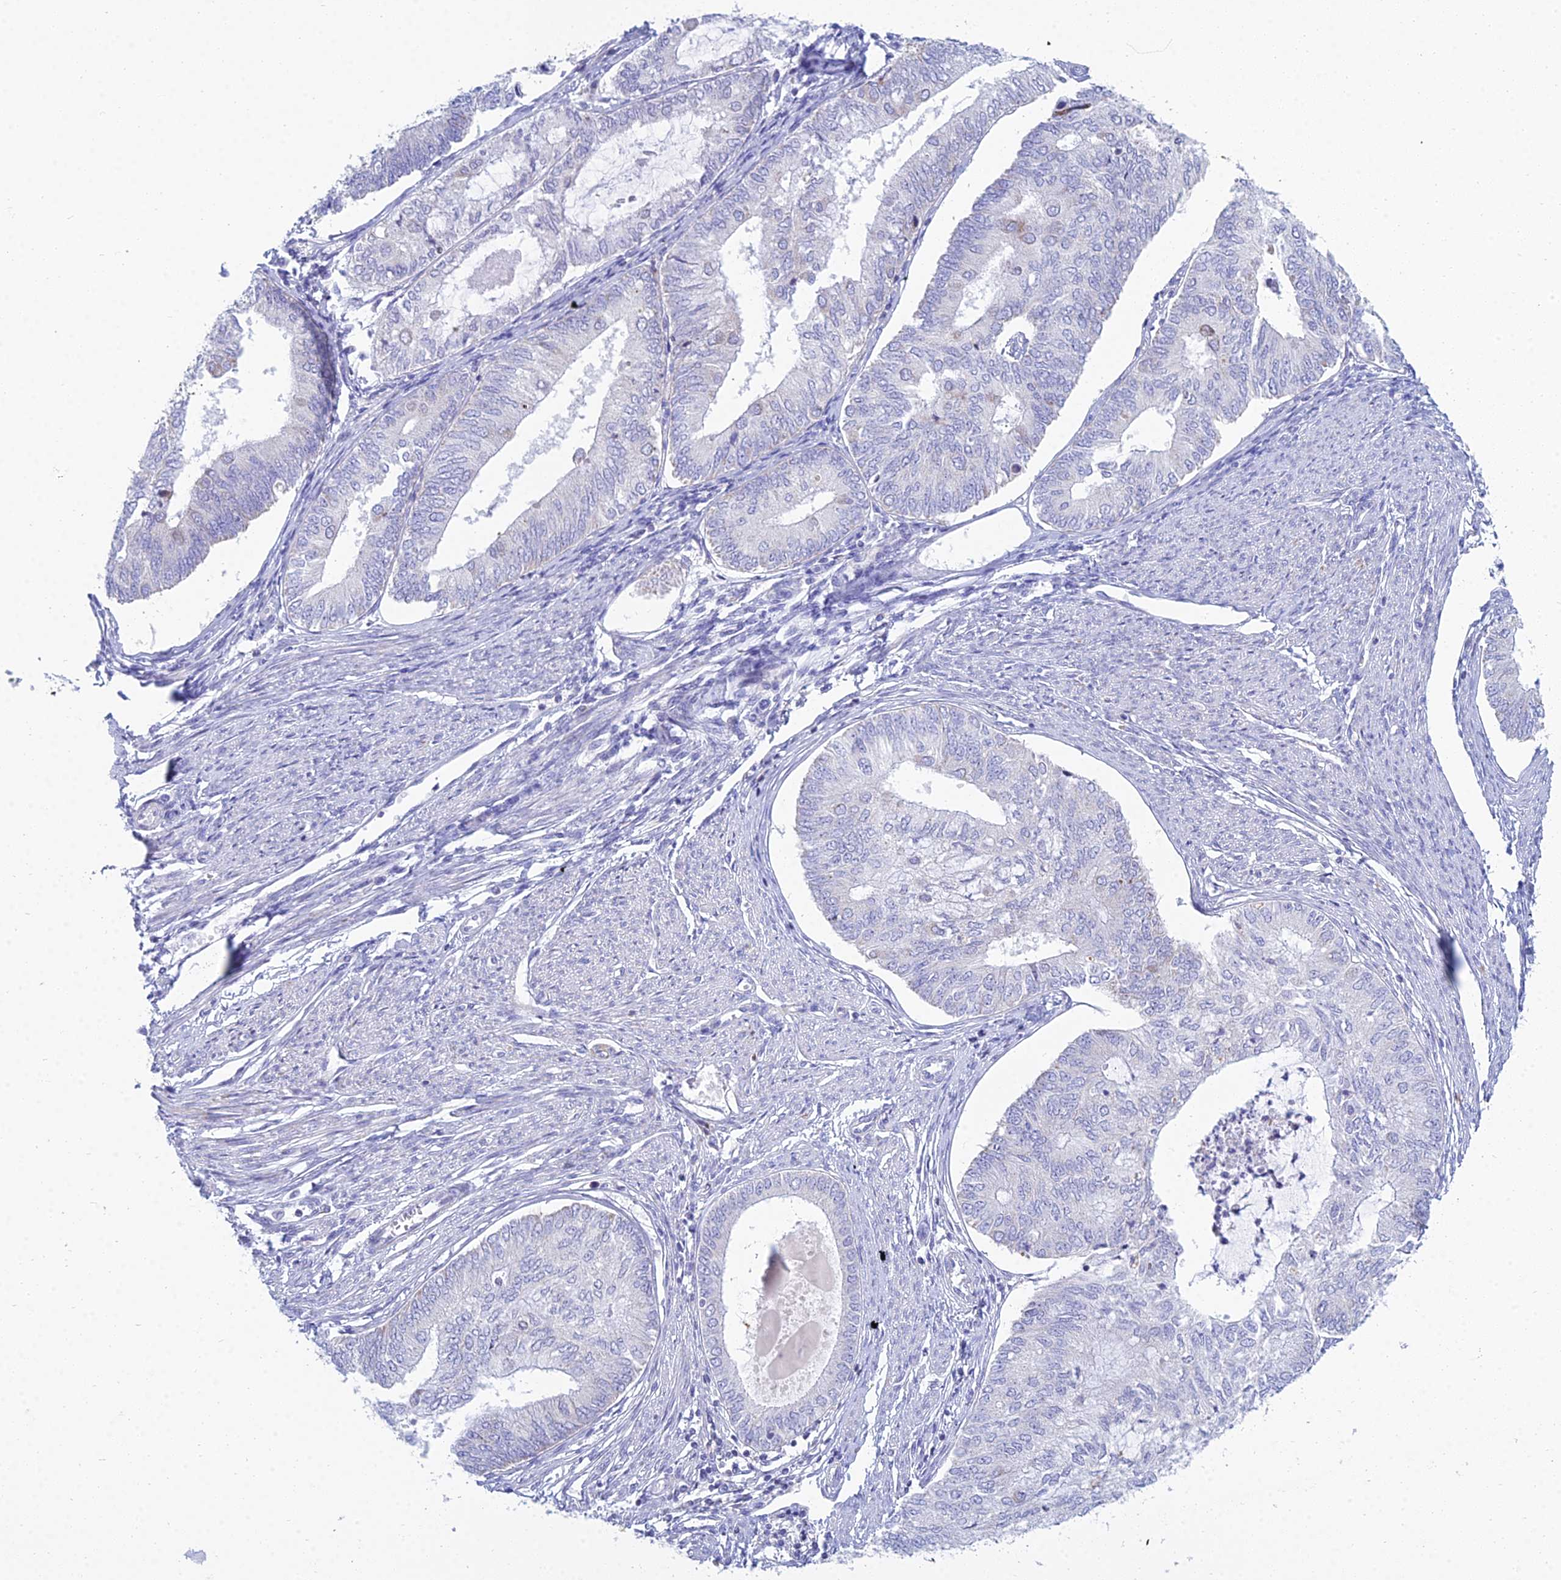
{"staining": {"intensity": "negative", "quantity": "none", "location": "none"}, "tissue": "endometrial cancer", "cell_type": "Tumor cells", "image_type": "cancer", "snomed": [{"axis": "morphology", "description": "Adenocarcinoma, NOS"}, {"axis": "topography", "description": "Endometrium"}], "caption": "Immunohistochemistry histopathology image of neoplastic tissue: adenocarcinoma (endometrial) stained with DAB (3,3'-diaminobenzidine) reveals no significant protein staining in tumor cells. (IHC, brightfield microscopy, high magnification).", "gene": "PRR13", "patient": {"sex": "female", "age": 68}}